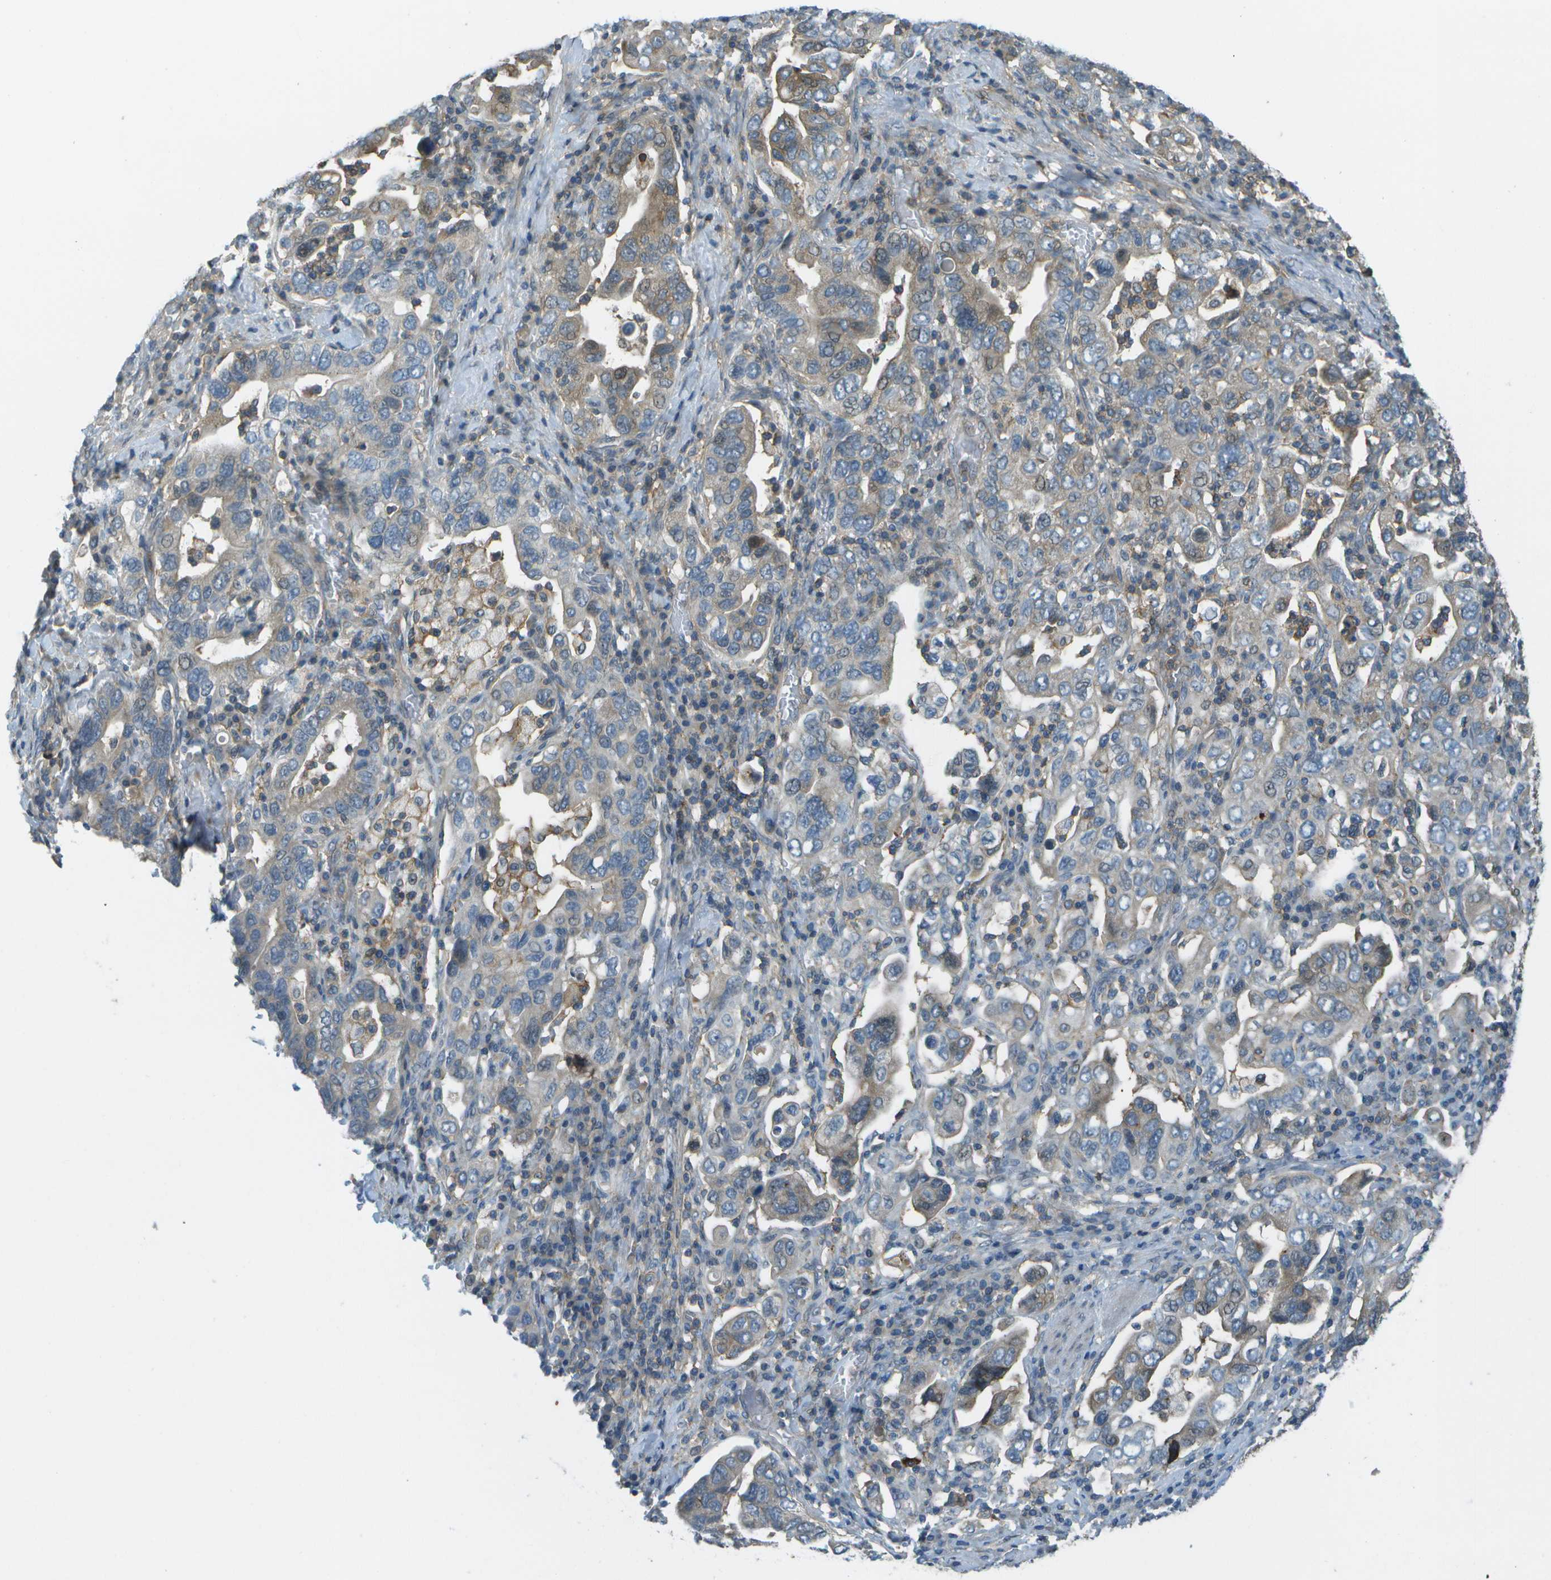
{"staining": {"intensity": "moderate", "quantity": "<25%", "location": "cytoplasmic/membranous"}, "tissue": "stomach cancer", "cell_type": "Tumor cells", "image_type": "cancer", "snomed": [{"axis": "morphology", "description": "Adenocarcinoma, NOS"}, {"axis": "topography", "description": "Stomach, upper"}], "caption": "A histopathology image showing moderate cytoplasmic/membranous positivity in approximately <25% of tumor cells in adenocarcinoma (stomach), as visualized by brown immunohistochemical staining.", "gene": "LRRC66", "patient": {"sex": "male", "age": 62}}